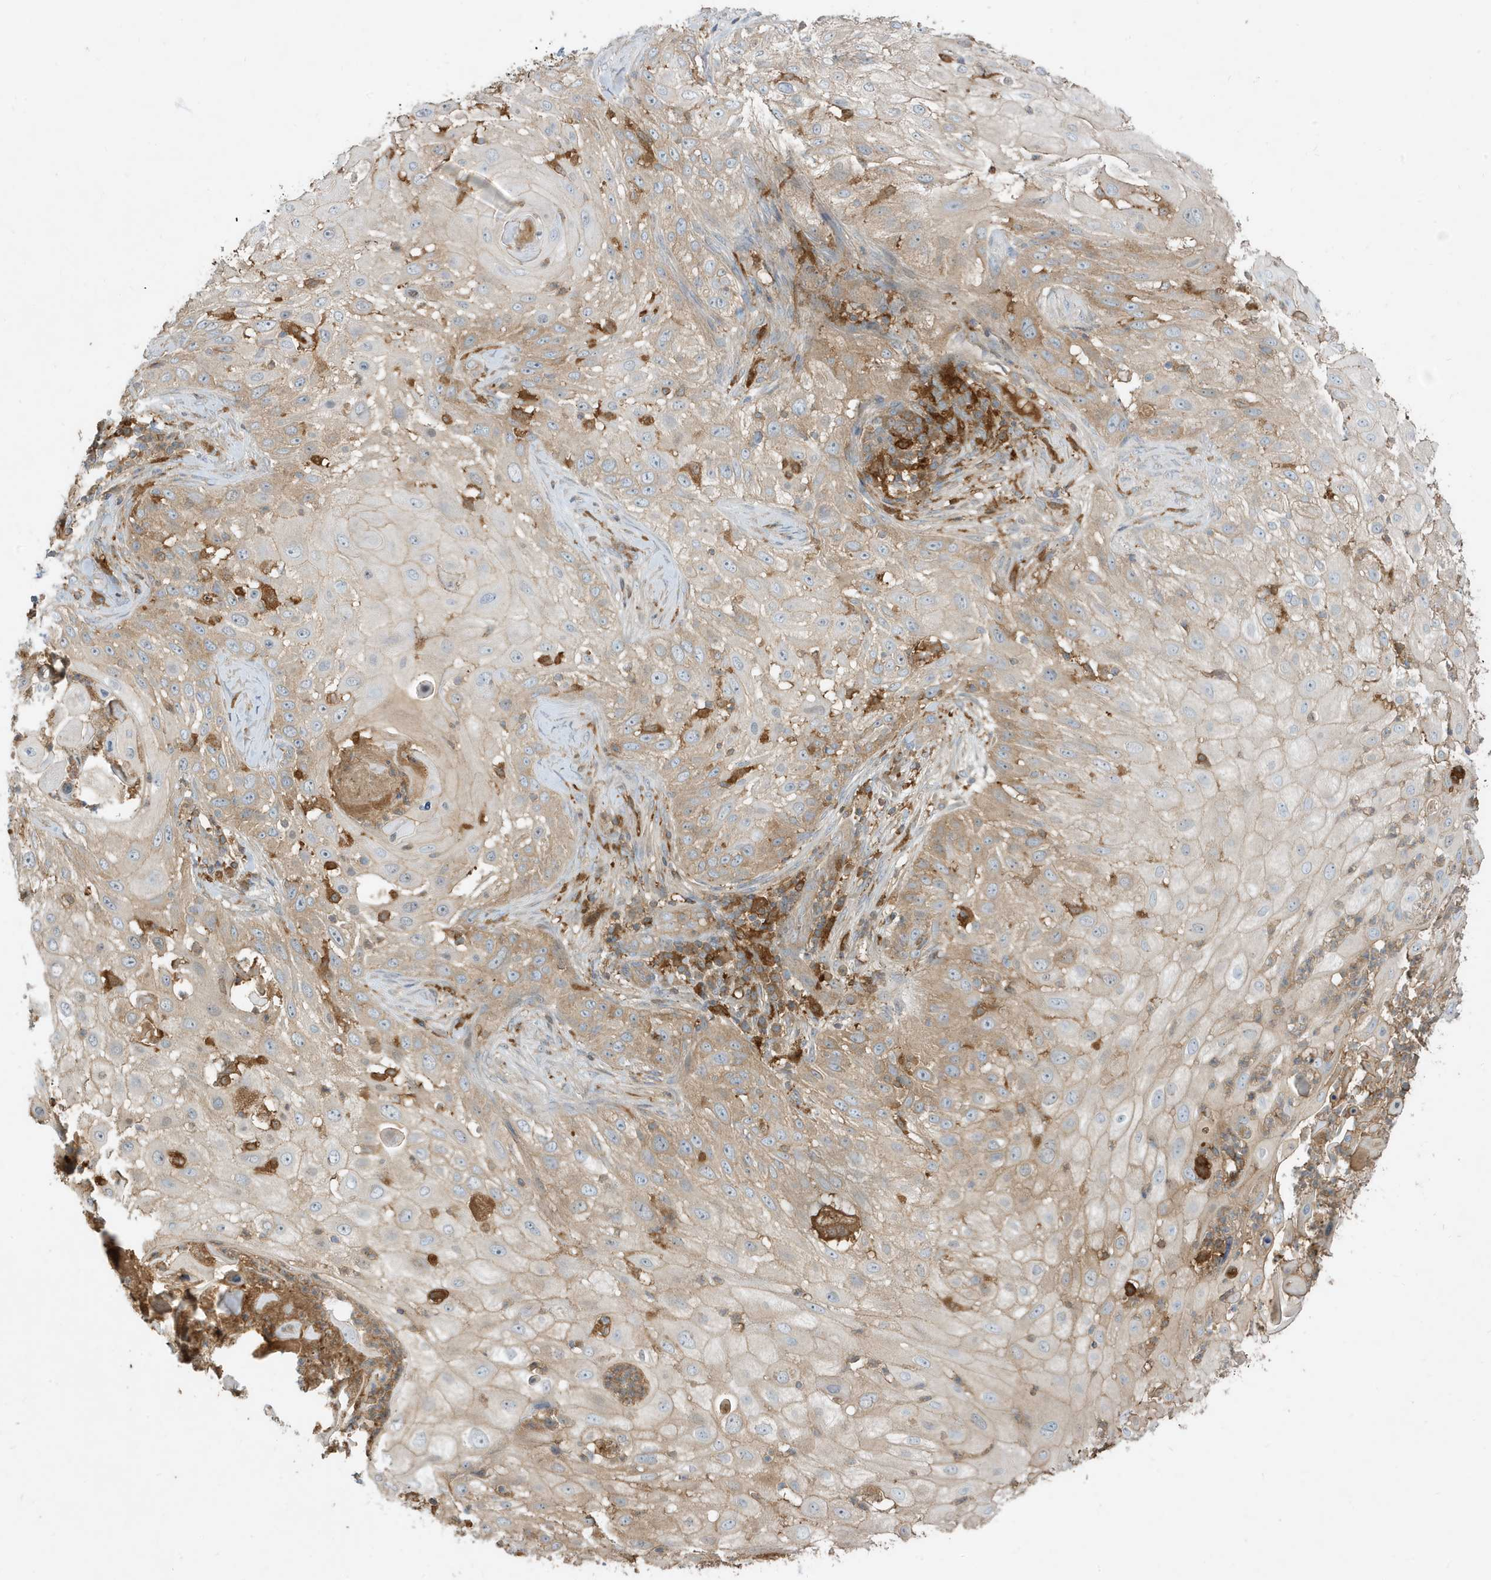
{"staining": {"intensity": "weak", "quantity": "<25%", "location": "cytoplasmic/membranous"}, "tissue": "skin cancer", "cell_type": "Tumor cells", "image_type": "cancer", "snomed": [{"axis": "morphology", "description": "Squamous cell carcinoma, NOS"}, {"axis": "topography", "description": "Skin"}], "caption": "Immunohistochemistry image of skin squamous cell carcinoma stained for a protein (brown), which reveals no expression in tumor cells. (DAB immunohistochemistry, high magnification).", "gene": "ABTB1", "patient": {"sex": "female", "age": 44}}